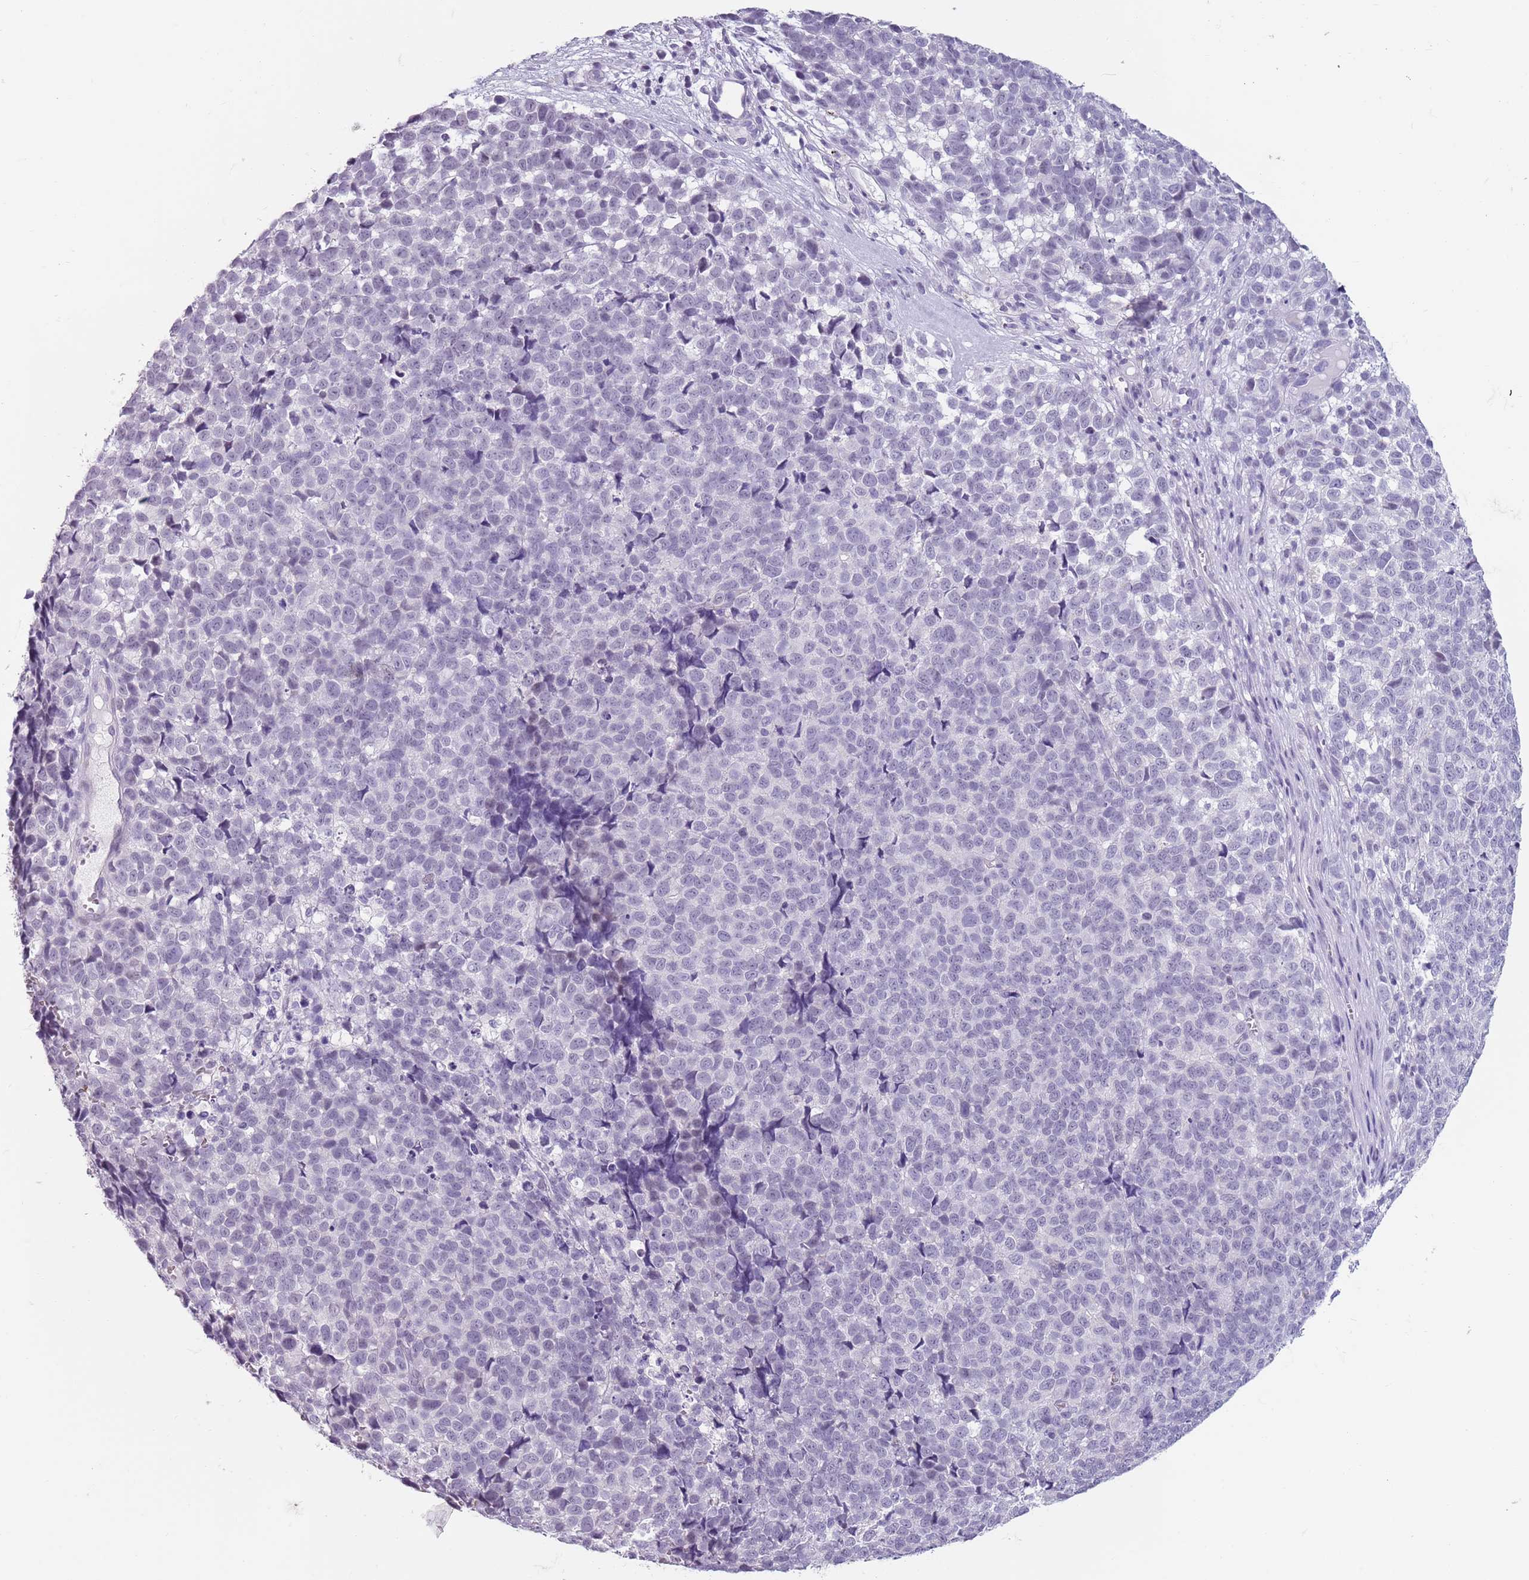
{"staining": {"intensity": "negative", "quantity": "none", "location": "none"}, "tissue": "melanoma", "cell_type": "Tumor cells", "image_type": "cancer", "snomed": [{"axis": "morphology", "description": "Malignant melanoma, NOS"}, {"axis": "topography", "description": "Nose, NOS"}], "caption": "Tumor cells show no significant expression in melanoma.", "gene": "SPESP1", "patient": {"sex": "female", "age": 48}}